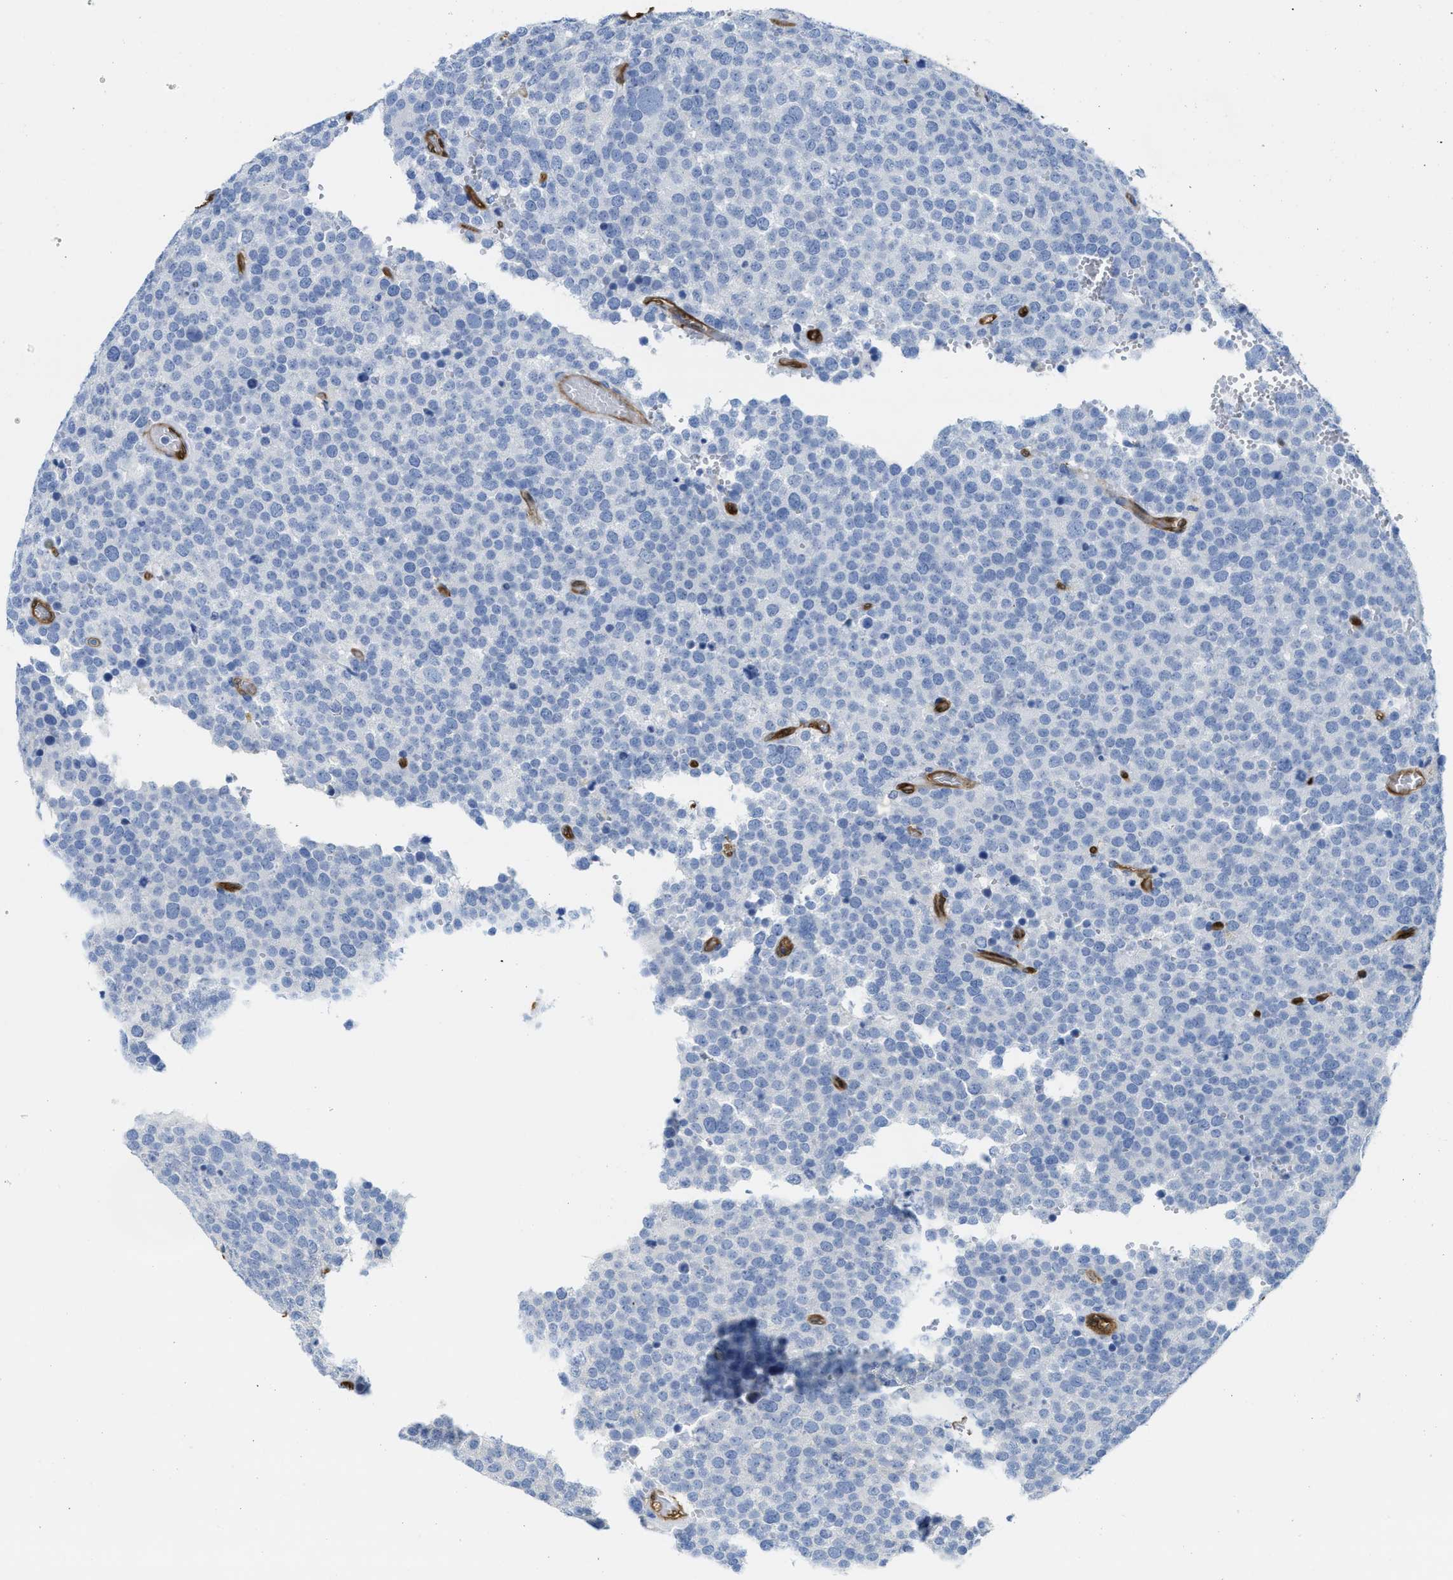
{"staining": {"intensity": "negative", "quantity": "none", "location": "none"}, "tissue": "testis cancer", "cell_type": "Tumor cells", "image_type": "cancer", "snomed": [{"axis": "morphology", "description": "Normal tissue, NOS"}, {"axis": "morphology", "description": "Seminoma, NOS"}, {"axis": "topography", "description": "Testis"}], "caption": "High power microscopy histopathology image of an IHC photomicrograph of testis seminoma, revealing no significant expression in tumor cells.", "gene": "ASS1", "patient": {"sex": "male", "age": 71}}